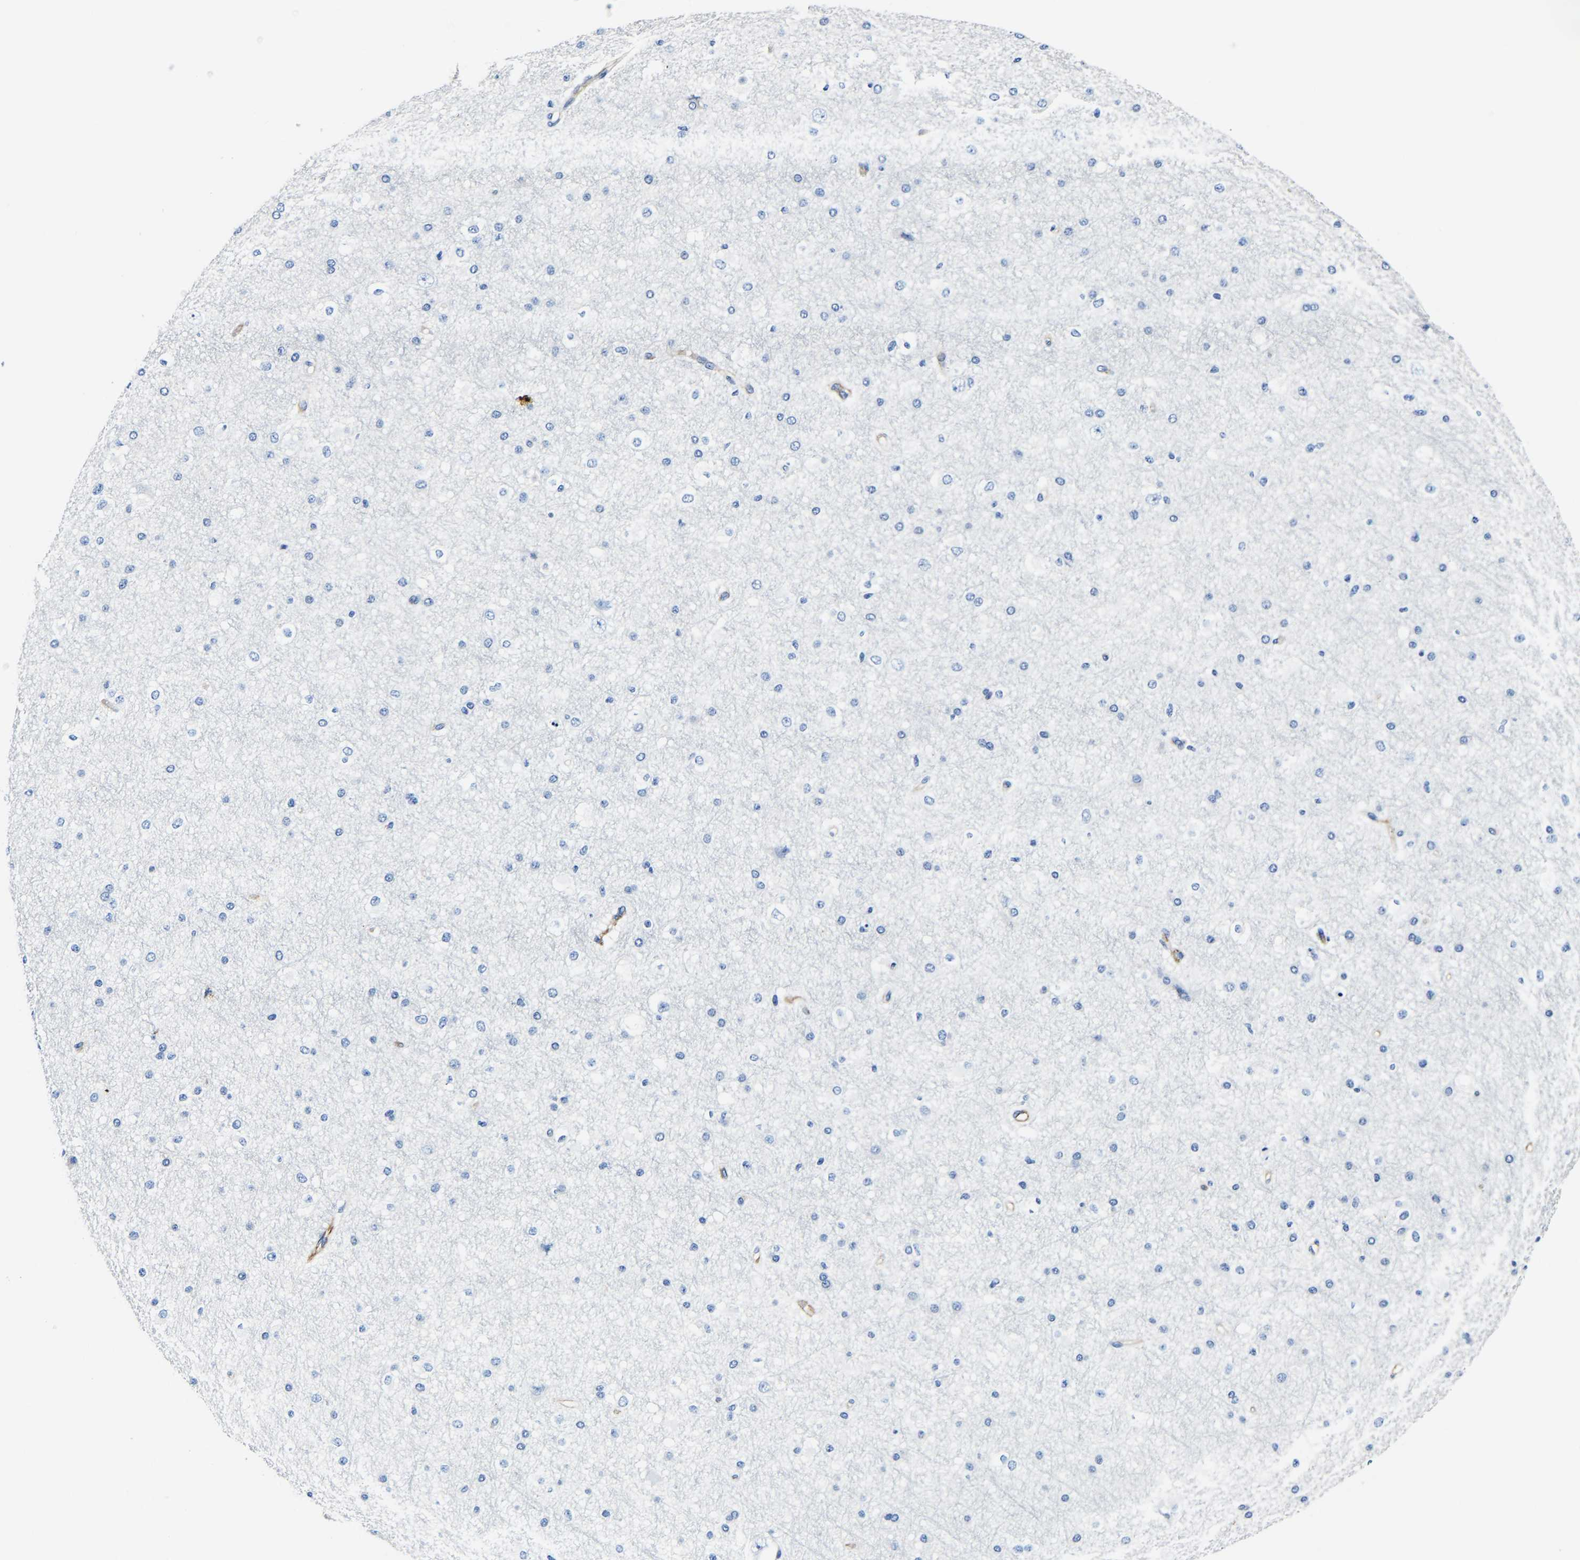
{"staining": {"intensity": "strong", "quantity": ">75%", "location": "cytoplasmic/membranous"}, "tissue": "cerebral cortex", "cell_type": "Endothelial cells", "image_type": "normal", "snomed": [{"axis": "morphology", "description": "Normal tissue, NOS"}, {"axis": "morphology", "description": "Developmental malformation"}, {"axis": "topography", "description": "Cerebral cortex"}], "caption": "DAB (3,3'-diaminobenzidine) immunohistochemical staining of benign human cerebral cortex reveals strong cytoplasmic/membranous protein staining in about >75% of endothelial cells.", "gene": "MMEL1", "patient": {"sex": "female", "age": 30}}